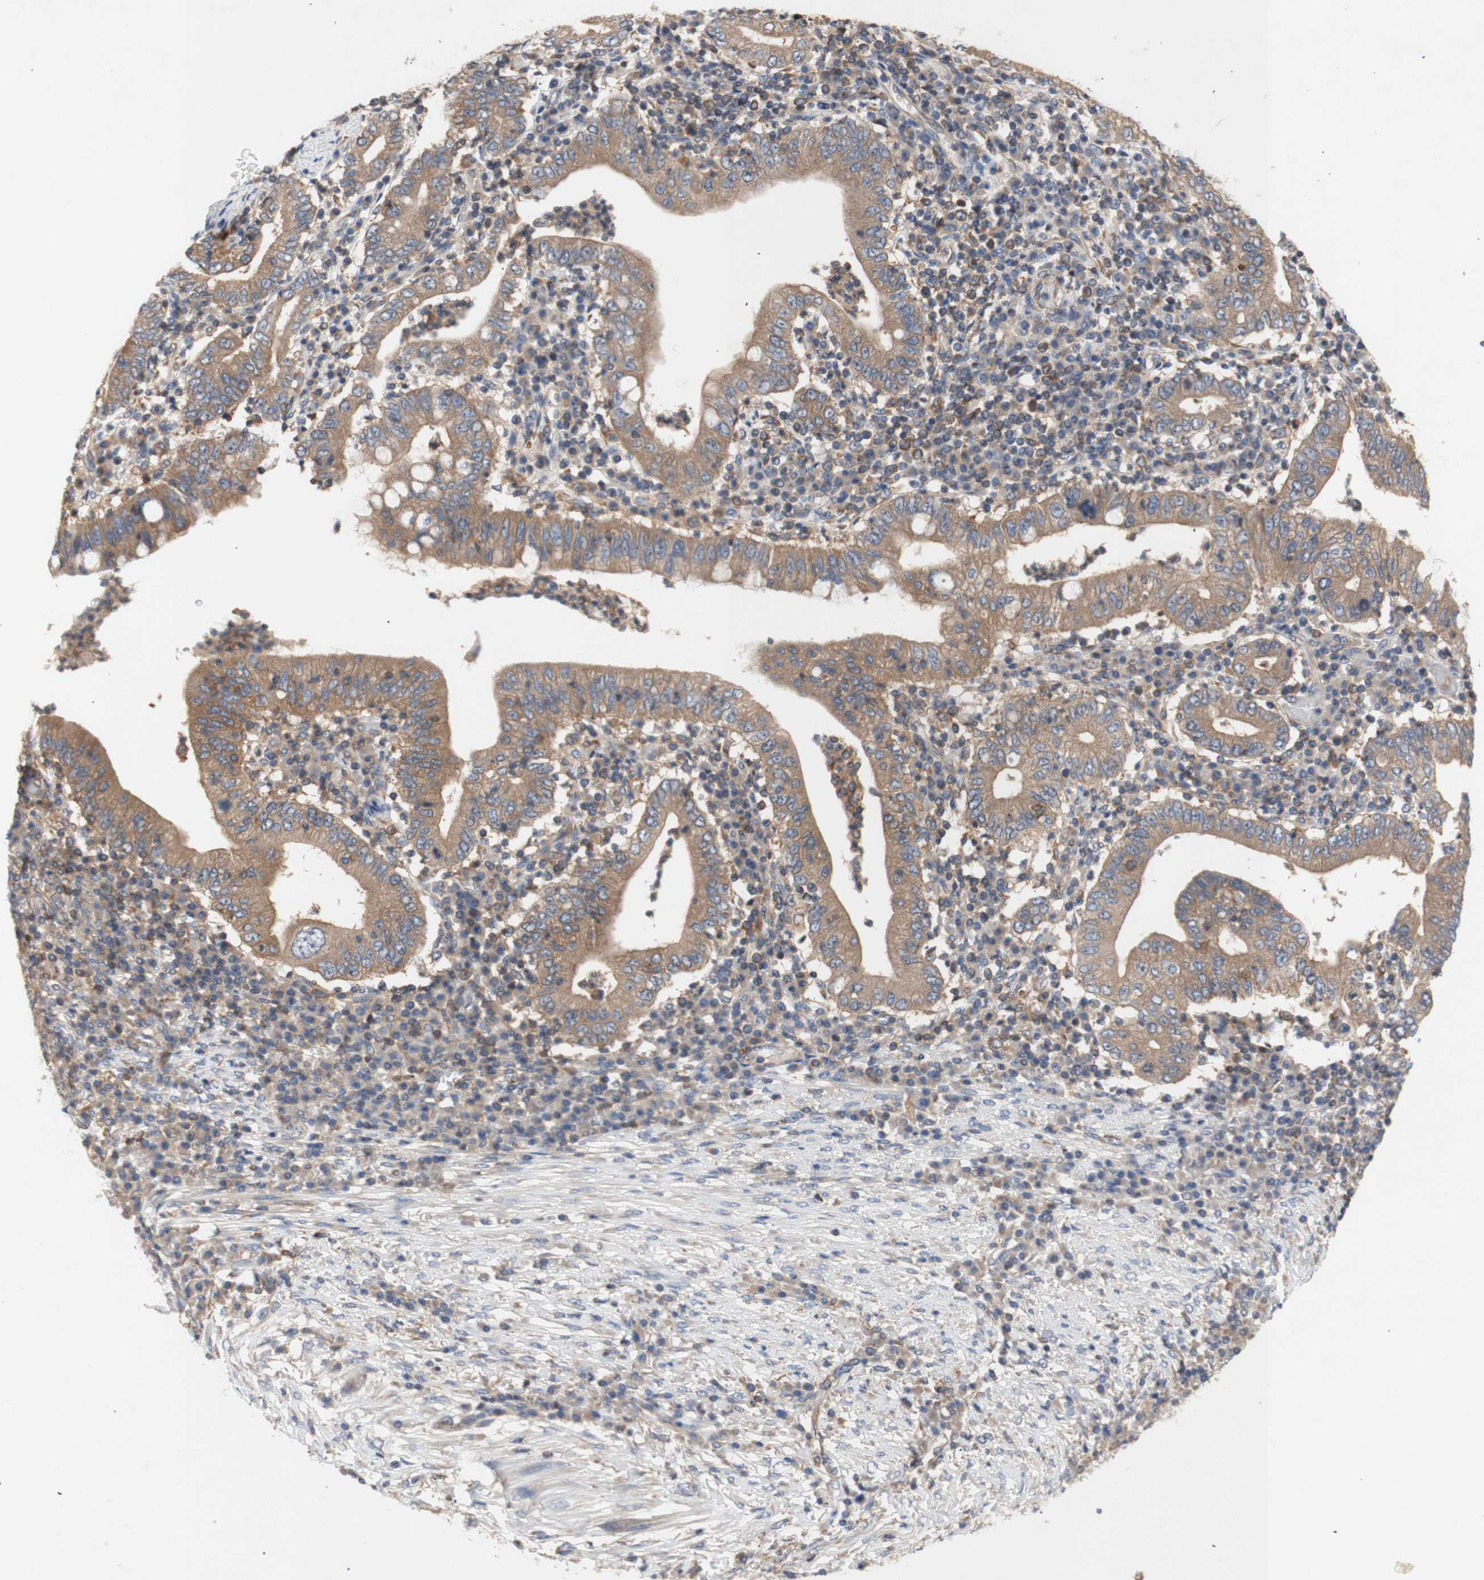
{"staining": {"intensity": "moderate", "quantity": ">75%", "location": "cytoplasmic/membranous"}, "tissue": "stomach cancer", "cell_type": "Tumor cells", "image_type": "cancer", "snomed": [{"axis": "morphology", "description": "Normal tissue, NOS"}, {"axis": "morphology", "description": "Adenocarcinoma, NOS"}, {"axis": "topography", "description": "Esophagus"}, {"axis": "topography", "description": "Stomach, upper"}, {"axis": "topography", "description": "Peripheral nerve tissue"}], "caption": "A medium amount of moderate cytoplasmic/membranous expression is identified in about >75% of tumor cells in stomach adenocarcinoma tissue.", "gene": "IKBKG", "patient": {"sex": "male", "age": 62}}